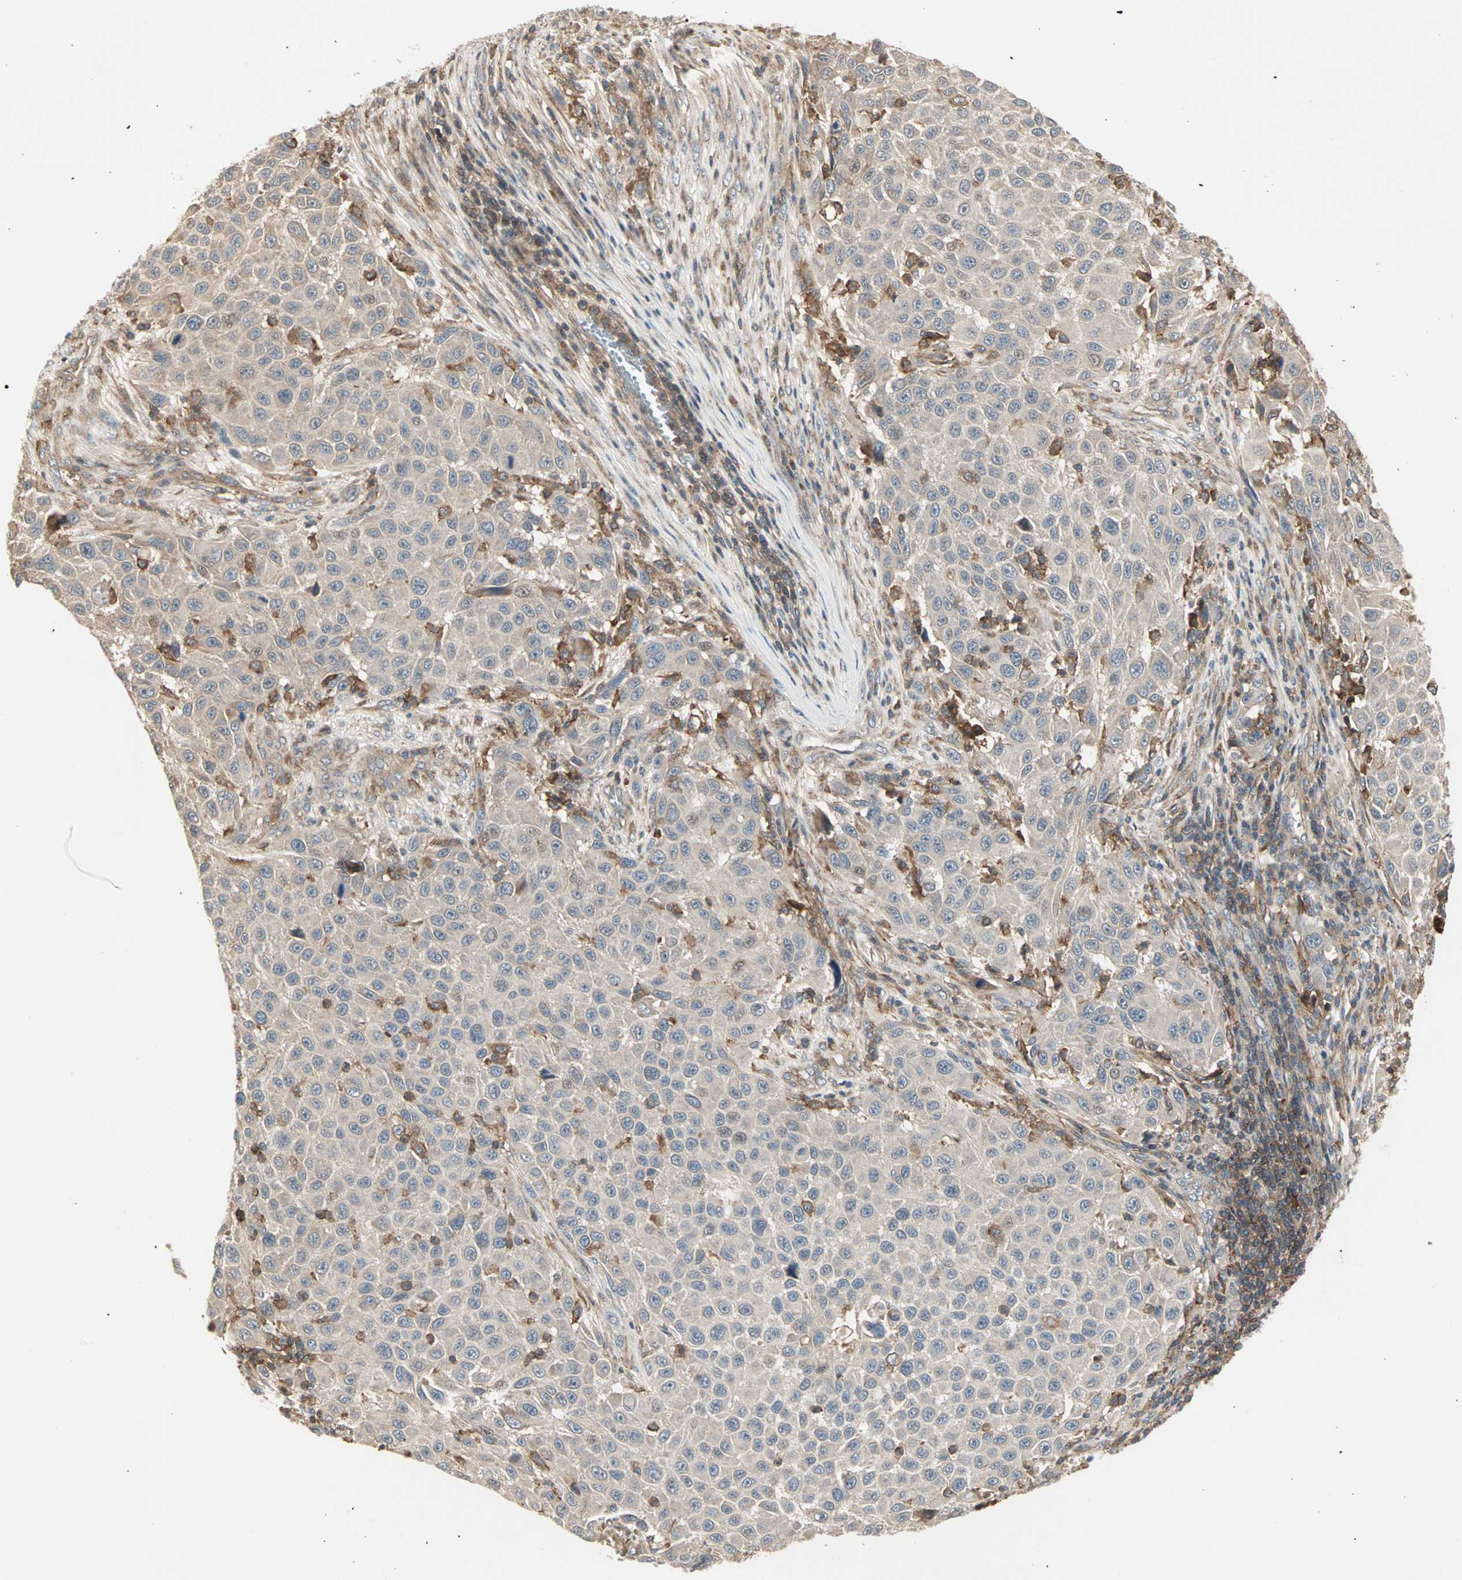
{"staining": {"intensity": "weak", "quantity": ">75%", "location": "cytoplasmic/membranous"}, "tissue": "melanoma", "cell_type": "Tumor cells", "image_type": "cancer", "snomed": [{"axis": "morphology", "description": "Malignant melanoma, Metastatic site"}, {"axis": "topography", "description": "Lymph node"}], "caption": "Immunohistochemical staining of malignant melanoma (metastatic site) reveals low levels of weak cytoplasmic/membranous protein positivity in about >75% of tumor cells.", "gene": "GNAI2", "patient": {"sex": "male", "age": 61}}